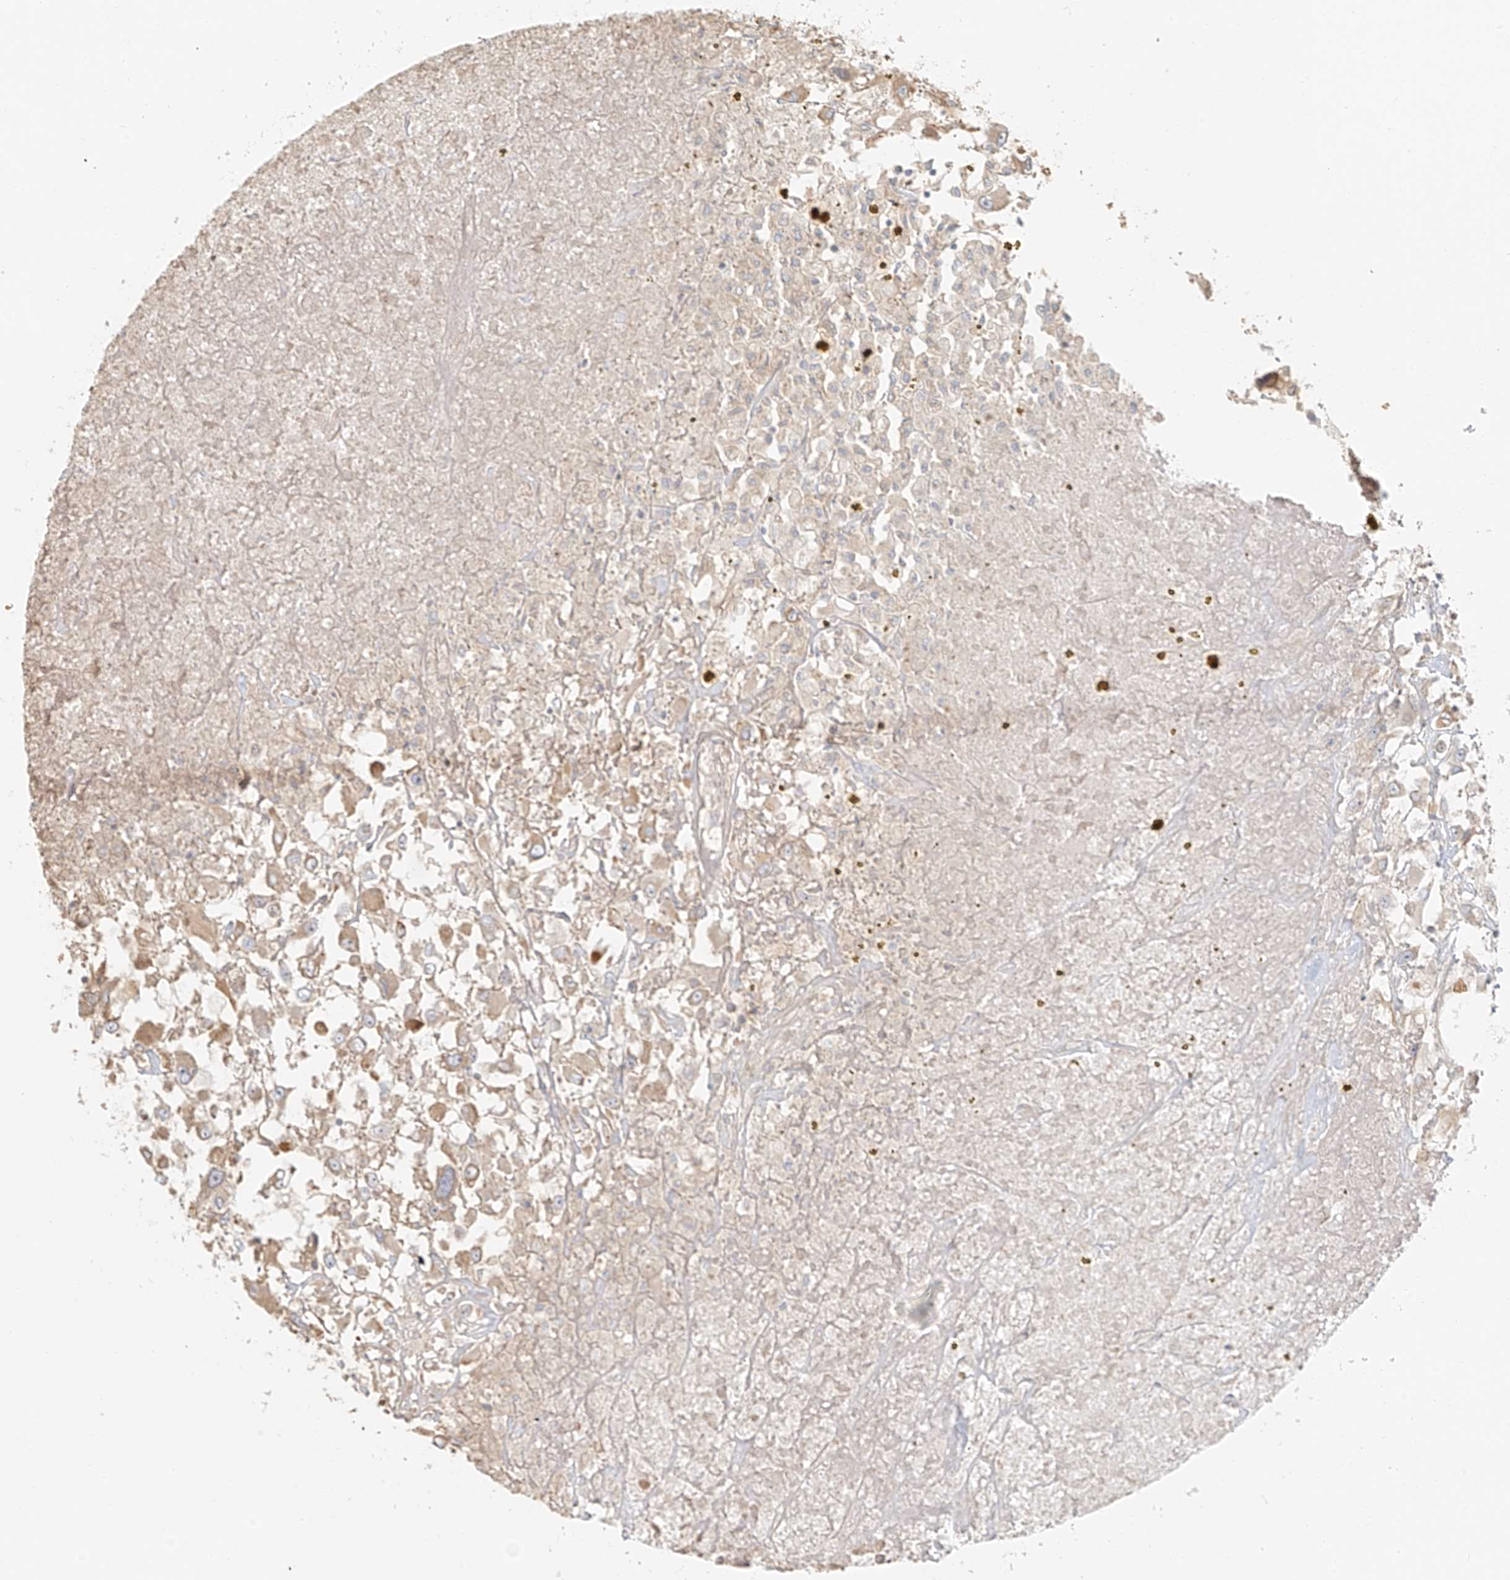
{"staining": {"intensity": "weak", "quantity": ">75%", "location": "cytoplasmic/membranous"}, "tissue": "renal cancer", "cell_type": "Tumor cells", "image_type": "cancer", "snomed": [{"axis": "morphology", "description": "Adenocarcinoma, NOS"}, {"axis": "topography", "description": "Kidney"}], "caption": "Immunohistochemical staining of renal cancer (adenocarcinoma) shows weak cytoplasmic/membranous protein expression in approximately >75% of tumor cells.", "gene": "UPK1B", "patient": {"sex": "female", "age": 52}}